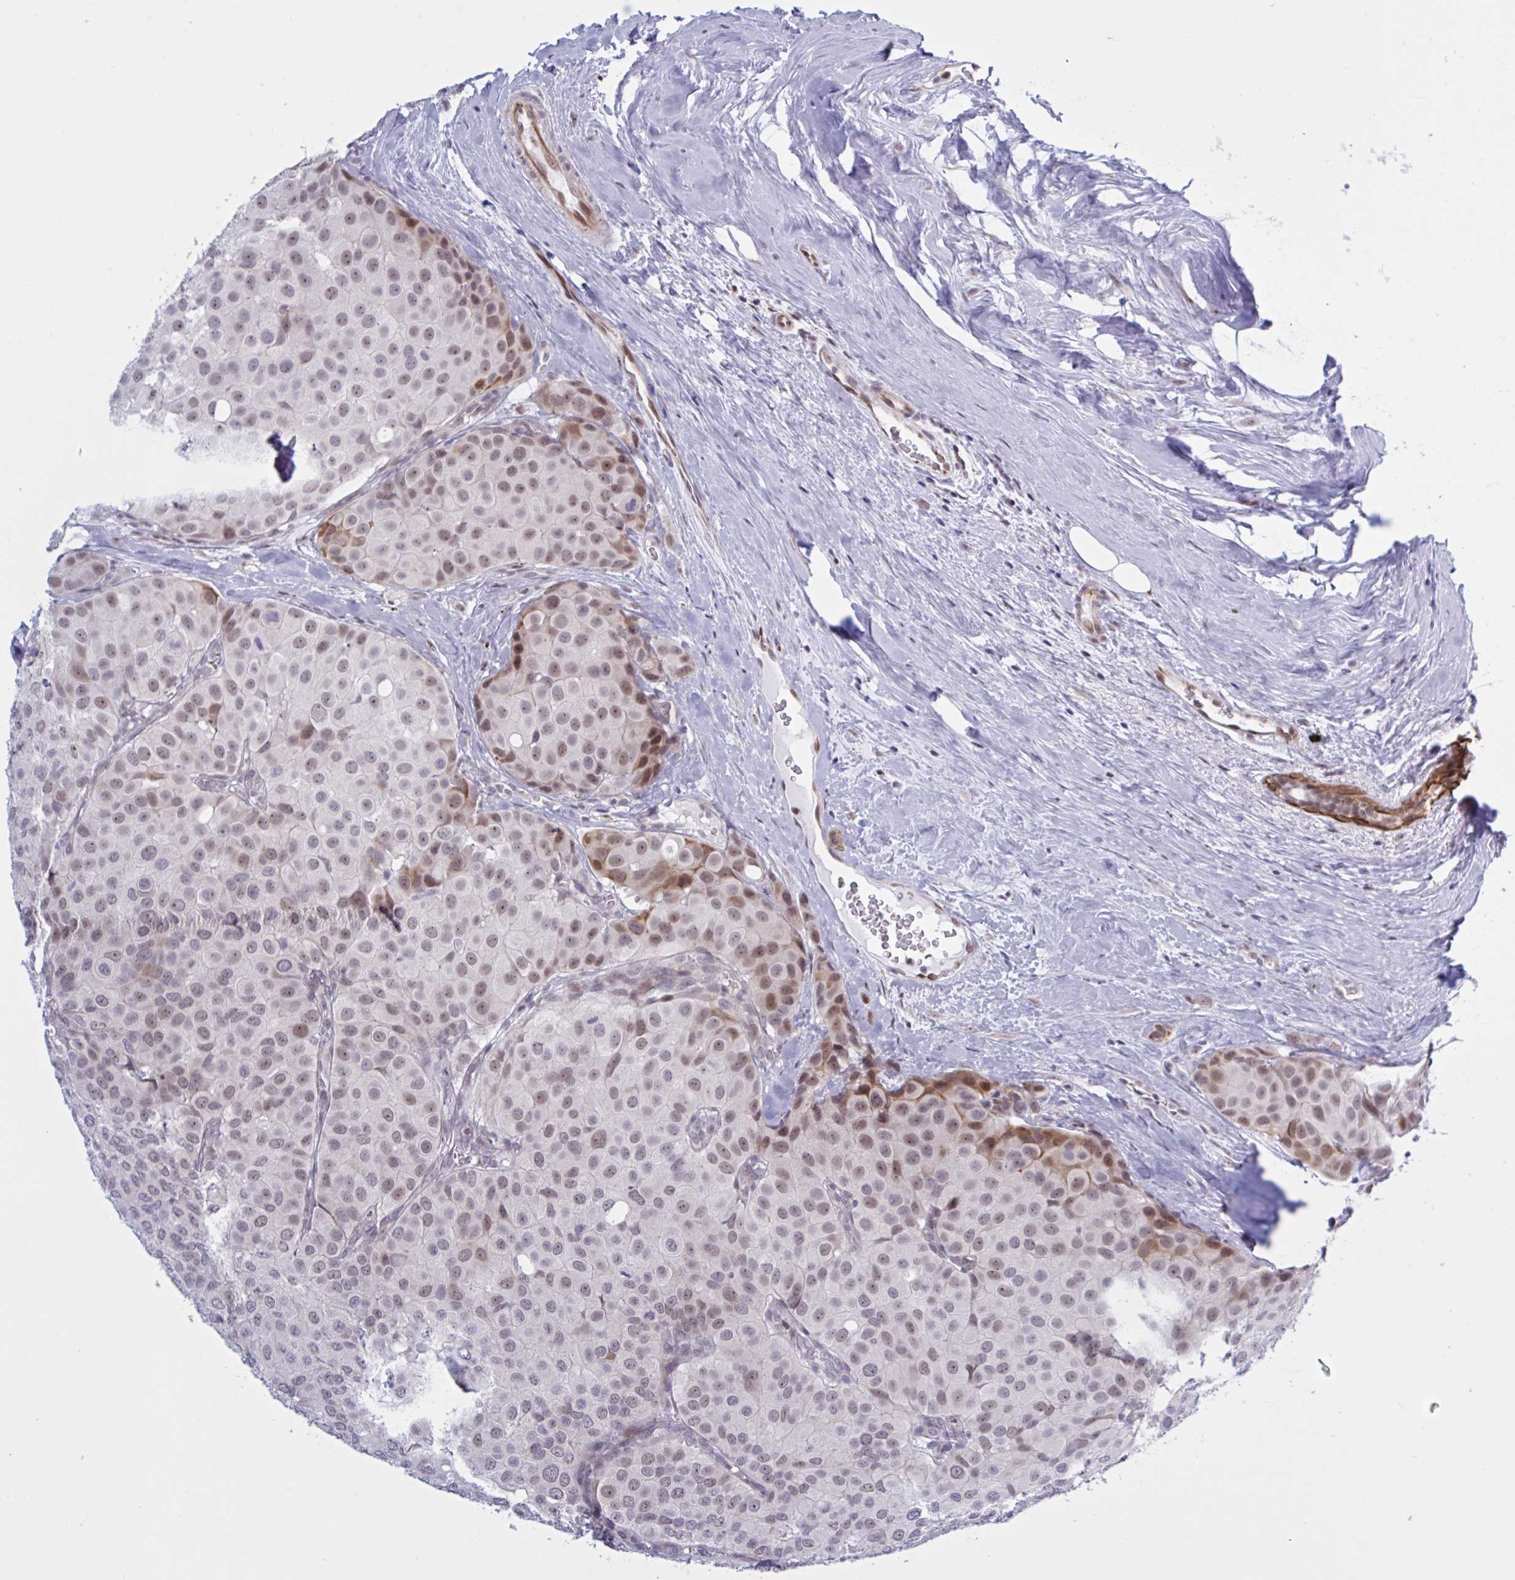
{"staining": {"intensity": "moderate", "quantity": "<25%", "location": "cytoplasmic/membranous,nuclear"}, "tissue": "breast cancer", "cell_type": "Tumor cells", "image_type": "cancer", "snomed": [{"axis": "morphology", "description": "Duct carcinoma"}, {"axis": "topography", "description": "Breast"}], "caption": "This image displays intraductal carcinoma (breast) stained with immunohistochemistry to label a protein in brown. The cytoplasmic/membranous and nuclear of tumor cells show moderate positivity for the protein. Nuclei are counter-stained blue.", "gene": "PRMT6", "patient": {"sex": "female", "age": 70}}